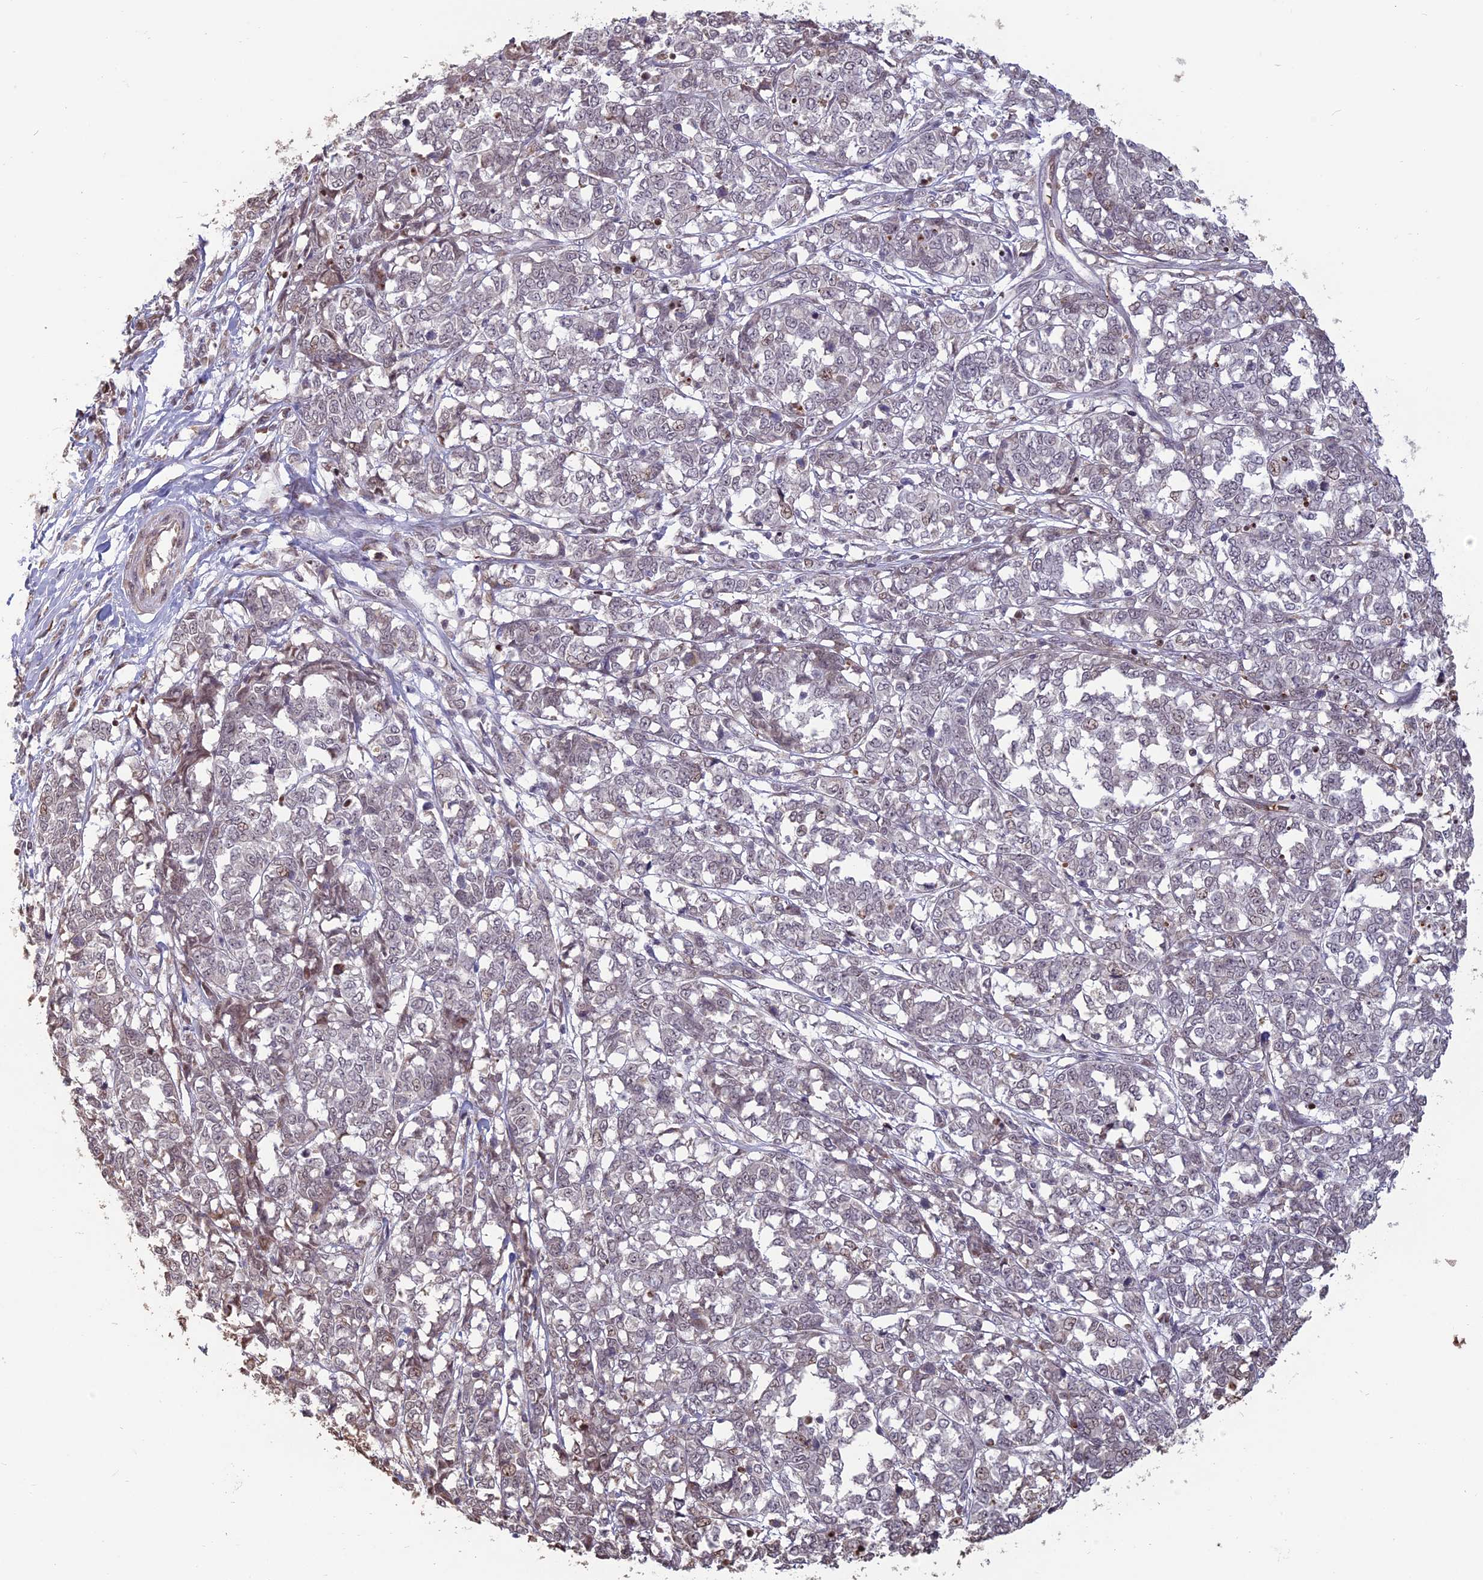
{"staining": {"intensity": "weak", "quantity": "<25%", "location": "nuclear"}, "tissue": "melanoma", "cell_type": "Tumor cells", "image_type": "cancer", "snomed": [{"axis": "morphology", "description": "Malignant melanoma, NOS"}, {"axis": "topography", "description": "Skin"}], "caption": "Immunohistochemistry image of neoplastic tissue: human malignant melanoma stained with DAB (3,3'-diaminobenzidine) displays no significant protein positivity in tumor cells.", "gene": "MFAP1", "patient": {"sex": "female", "age": 72}}